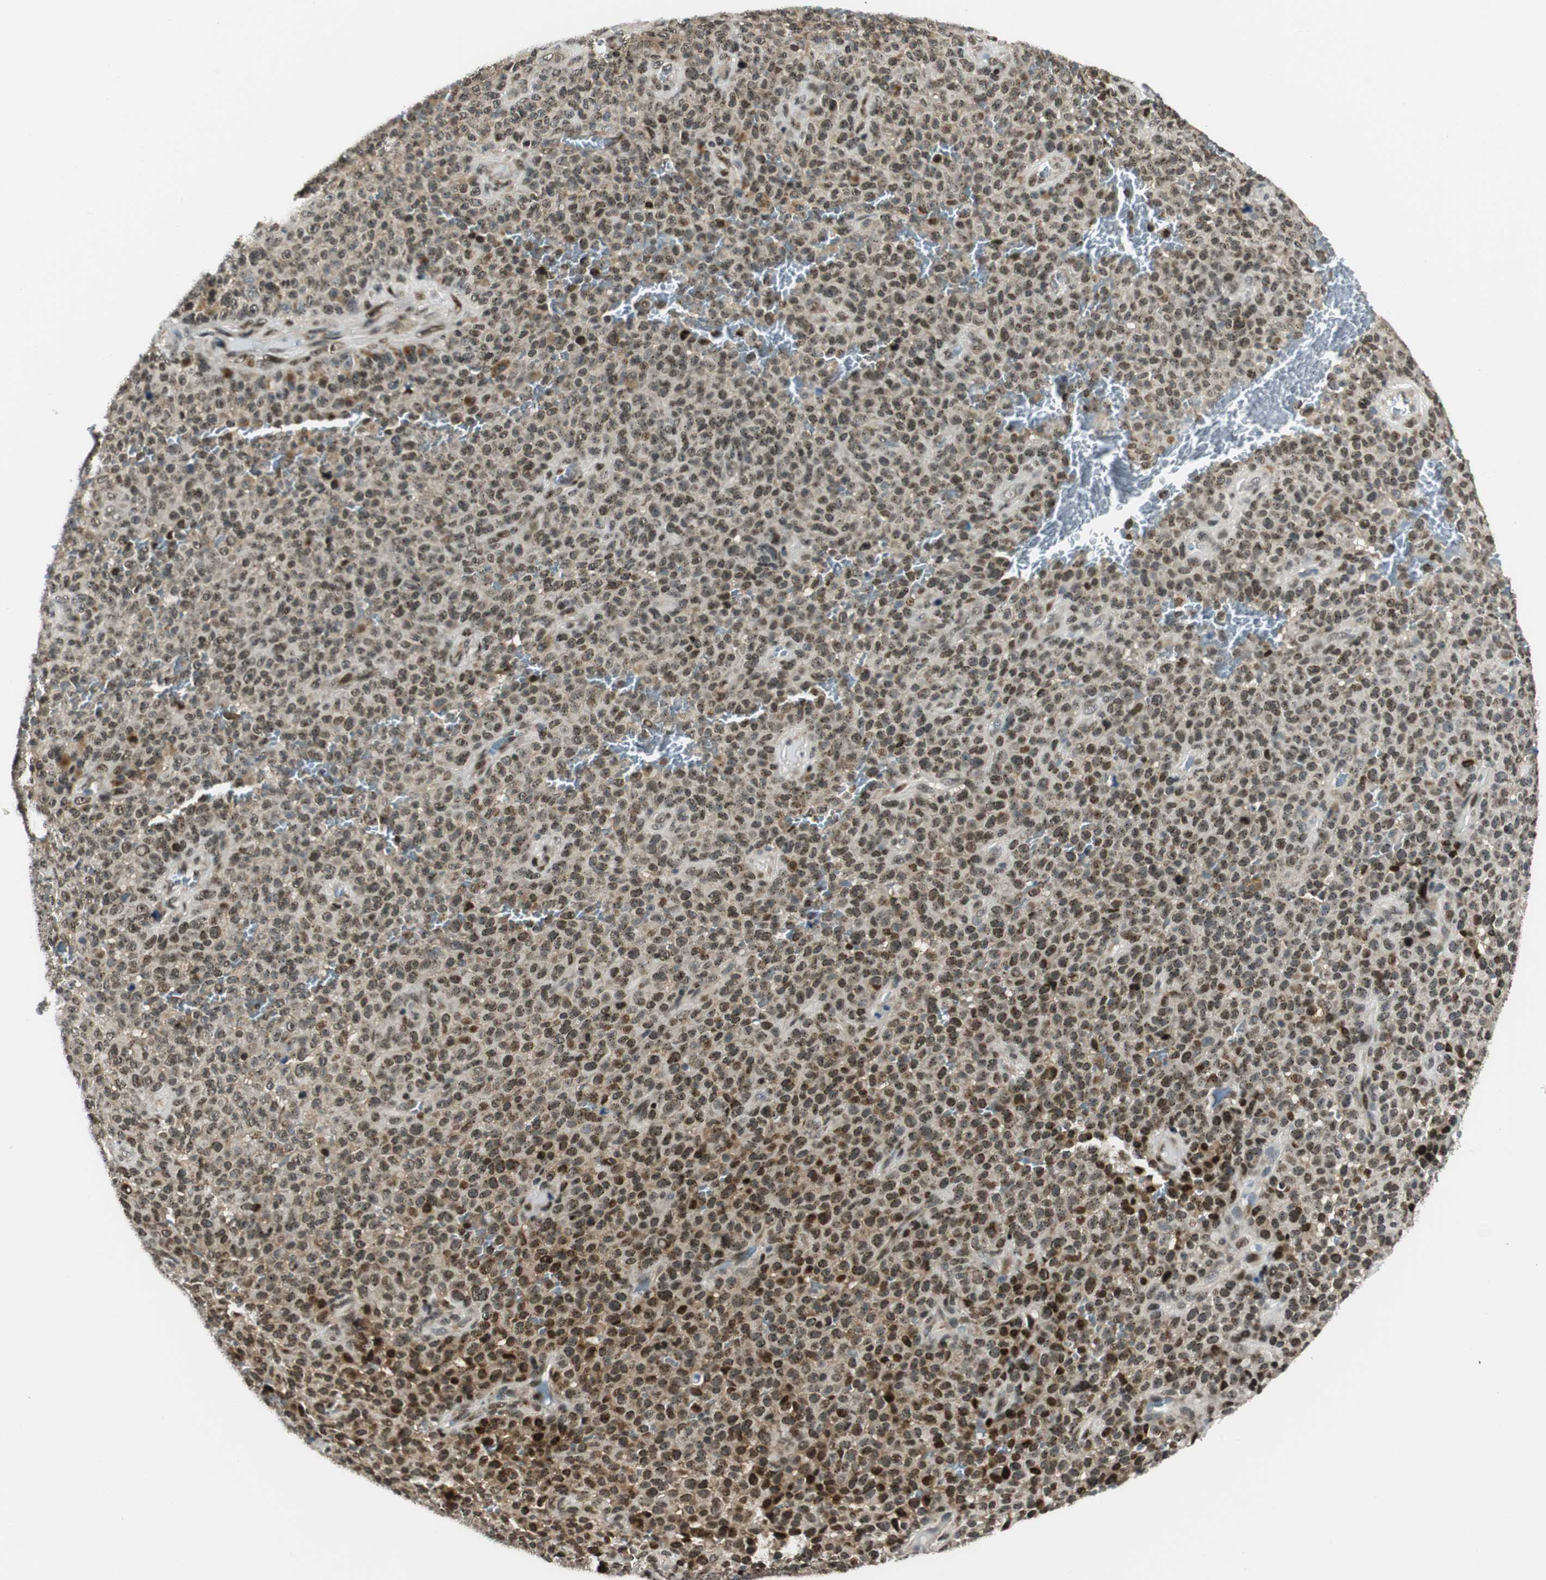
{"staining": {"intensity": "moderate", "quantity": ">75%", "location": "cytoplasmic/membranous,nuclear"}, "tissue": "melanoma", "cell_type": "Tumor cells", "image_type": "cancer", "snomed": [{"axis": "morphology", "description": "Malignant melanoma, NOS"}, {"axis": "topography", "description": "Skin"}], "caption": "A high-resolution histopathology image shows IHC staining of melanoma, which shows moderate cytoplasmic/membranous and nuclear positivity in approximately >75% of tumor cells.", "gene": "RING1", "patient": {"sex": "female", "age": 82}}